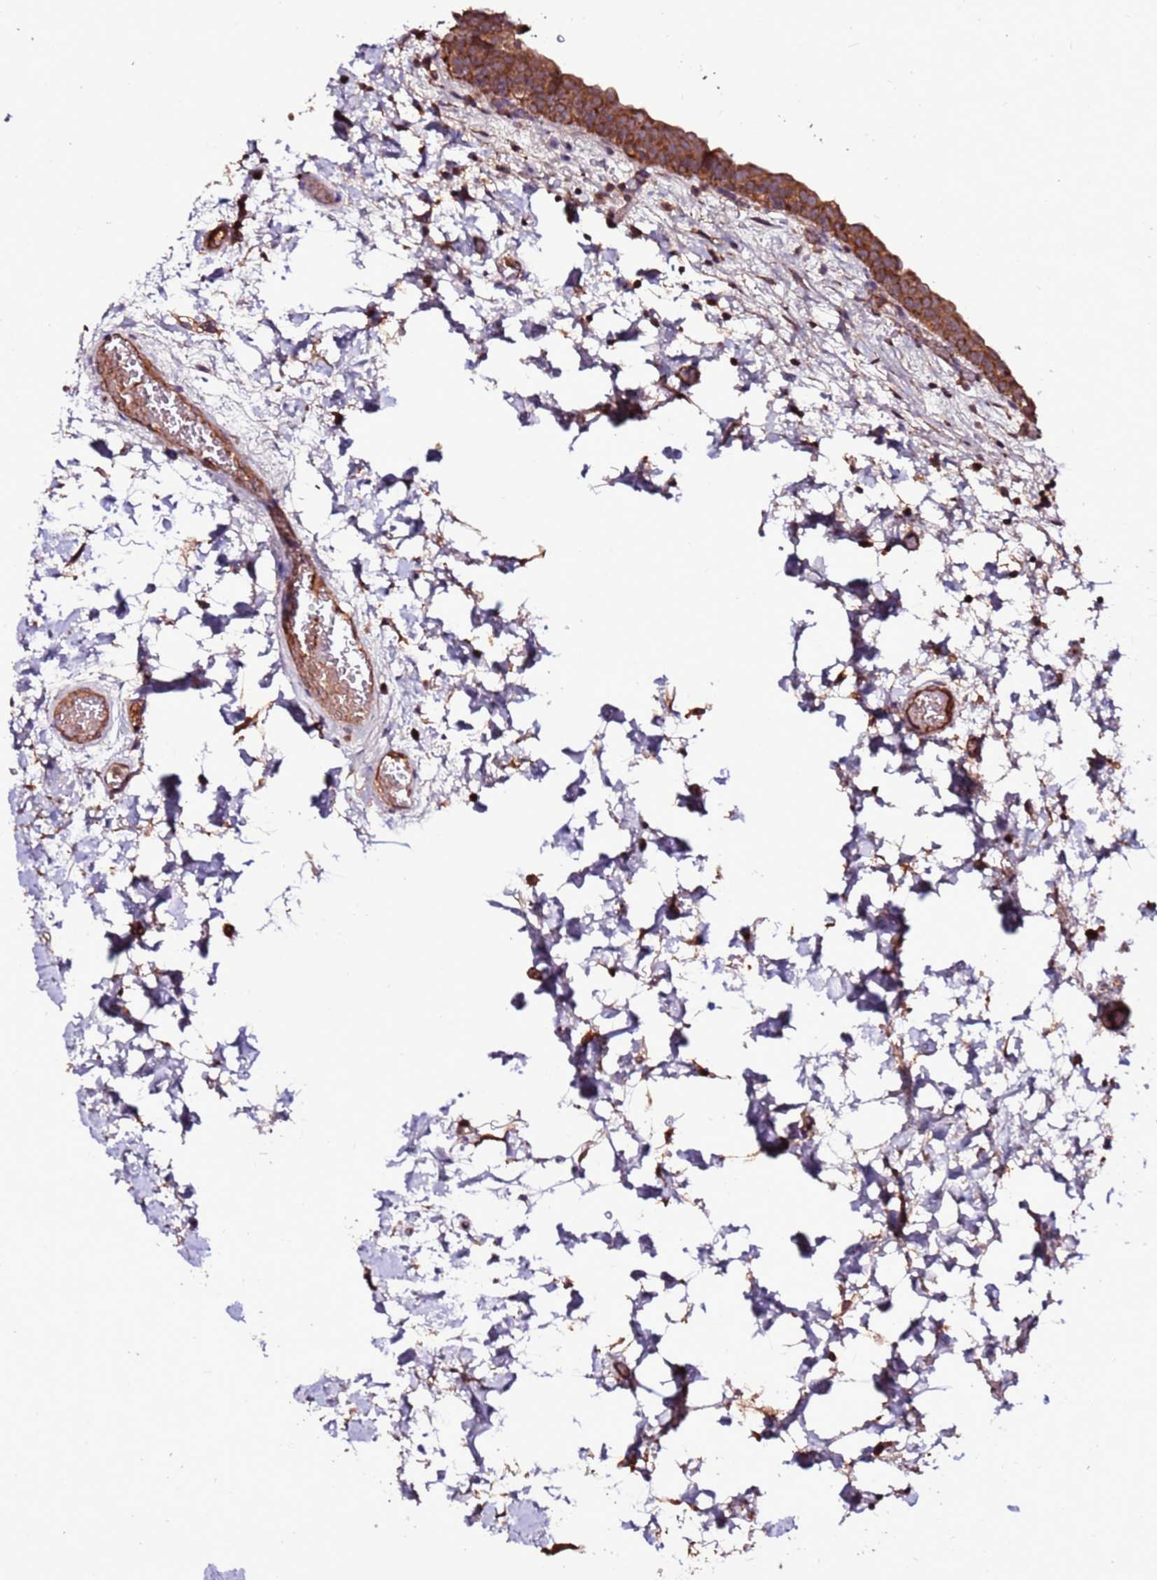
{"staining": {"intensity": "moderate", "quantity": ">75%", "location": "cytoplasmic/membranous"}, "tissue": "urinary bladder", "cell_type": "Urothelial cells", "image_type": "normal", "snomed": [{"axis": "morphology", "description": "Normal tissue, NOS"}, {"axis": "topography", "description": "Urinary bladder"}], "caption": "Immunohistochemical staining of normal human urinary bladder shows >75% levels of moderate cytoplasmic/membranous protein positivity in approximately >75% of urothelial cells. The staining is performed using DAB (3,3'-diaminobenzidine) brown chromogen to label protein expression. The nuclei are counter-stained blue using hematoxylin.", "gene": "RPS15A", "patient": {"sex": "male", "age": 83}}